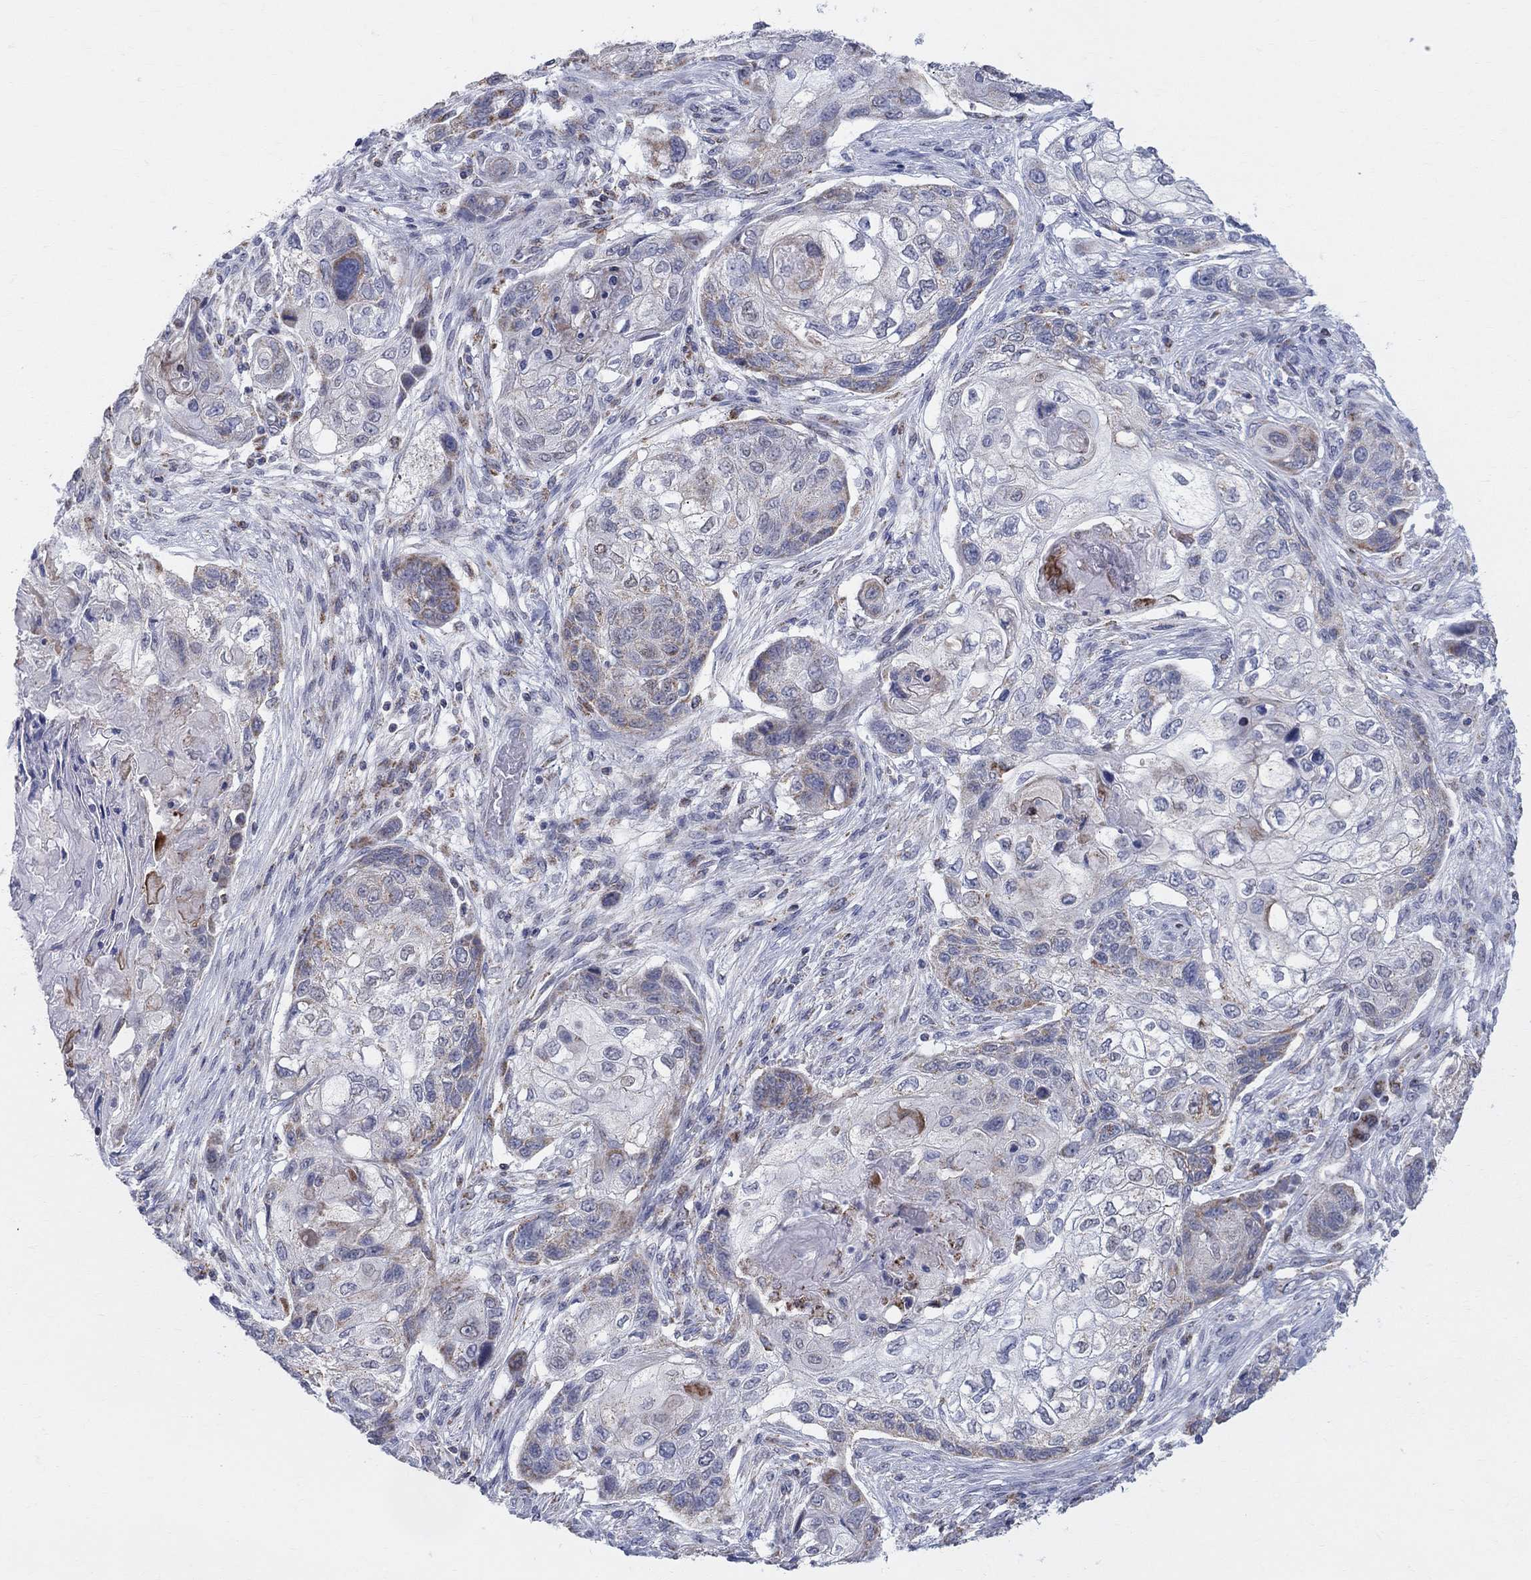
{"staining": {"intensity": "moderate", "quantity": "<25%", "location": "cytoplasmic/membranous"}, "tissue": "lung cancer", "cell_type": "Tumor cells", "image_type": "cancer", "snomed": [{"axis": "morphology", "description": "Normal tissue, NOS"}, {"axis": "morphology", "description": "Squamous cell carcinoma, NOS"}, {"axis": "topography", "description": "Bronchus"}, {"axis": "topography", "description": "Lung"}], "caption": "Lung cancer (squamous cell carcinoma) stained with immunohistochemistry (IHC) demonstrates moderate cytoplasmic/membranous expression in about <25% of tumor cells.", "gene": "KISS1R", "patient": {"sex": "male", "age": 69}}